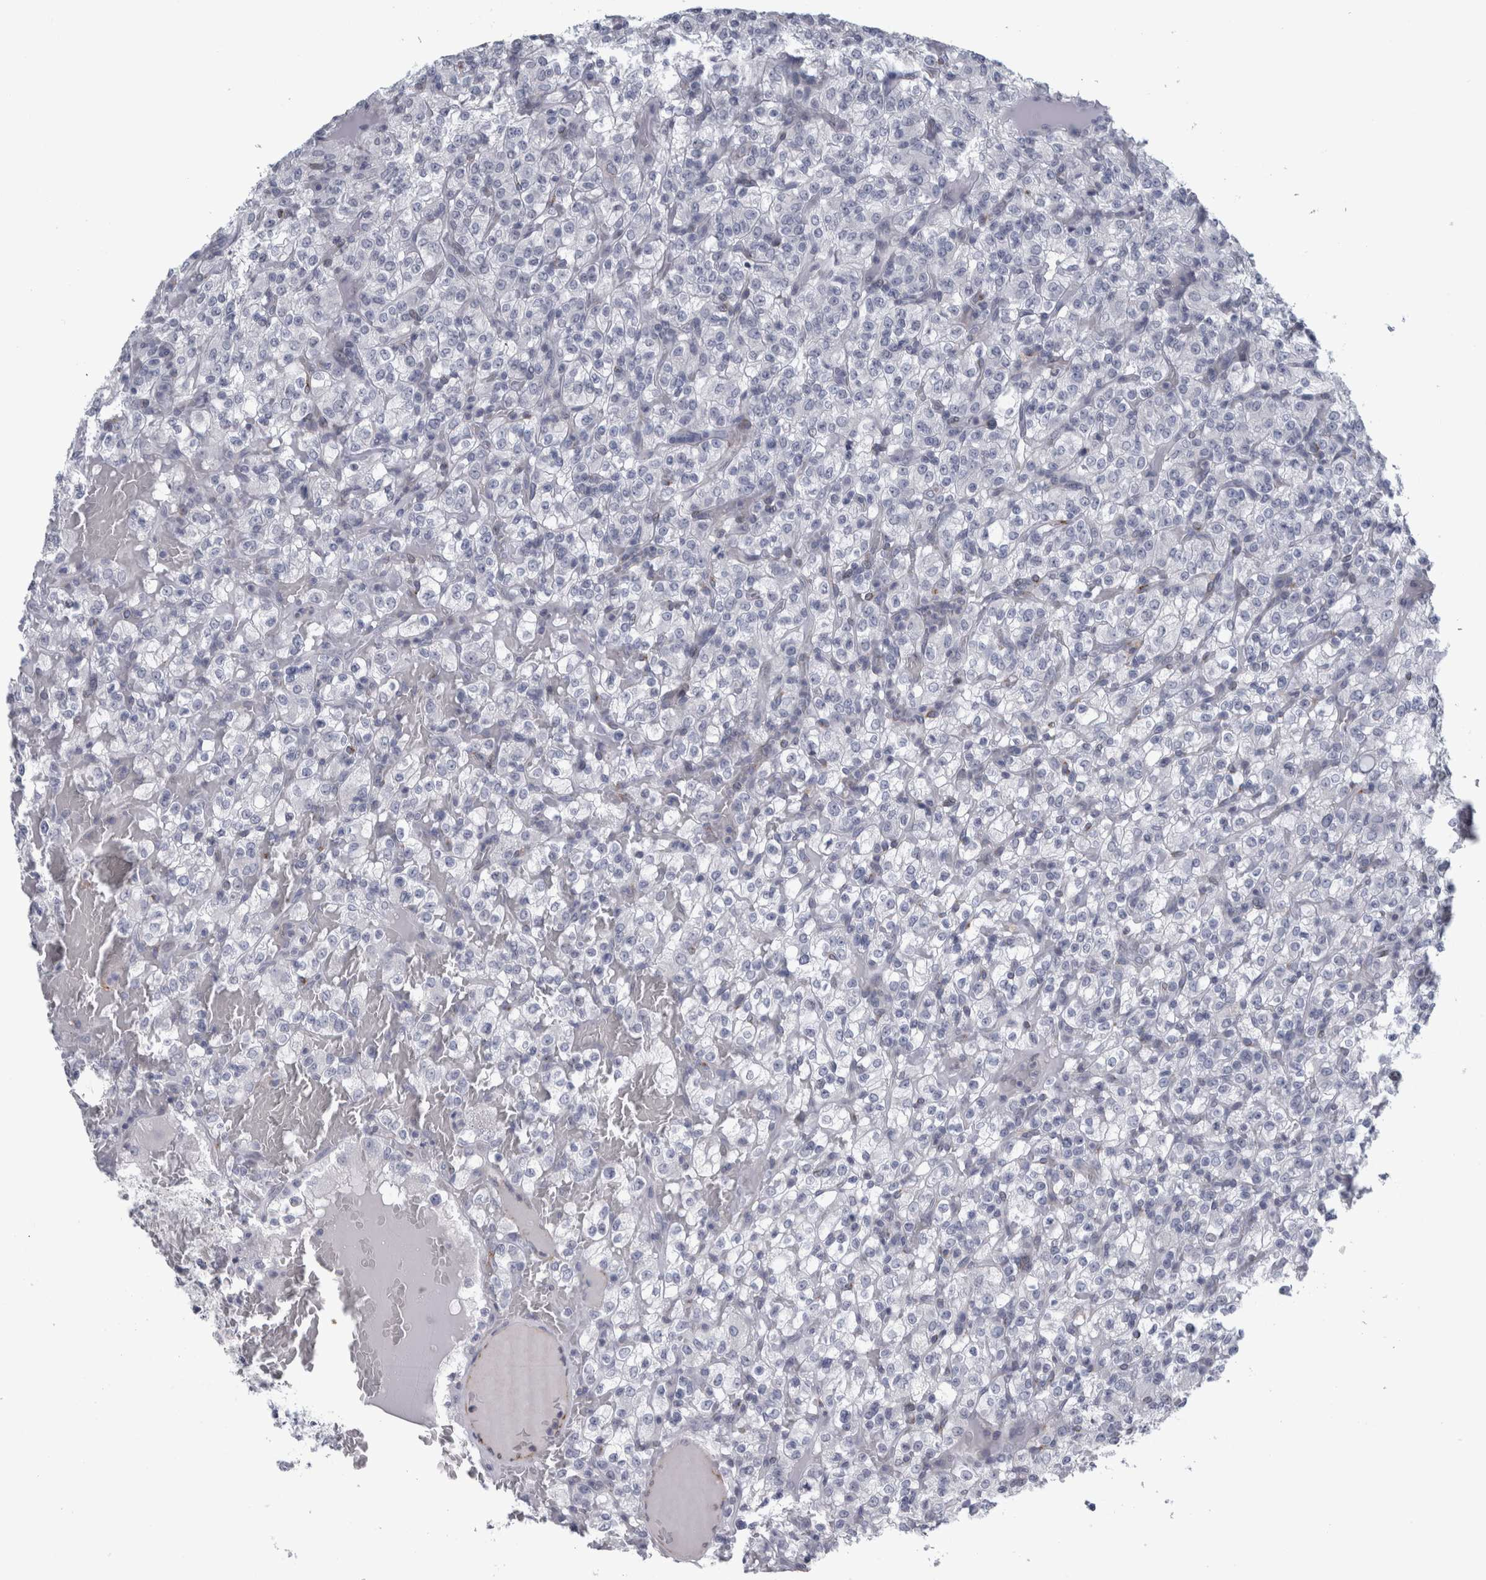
{"staining": {"intensity": "negative", "quantity": "none", "location": "none"}, "tissue": "renal cancer", "cell_type": "Tumor cells", "image_type": "cancer", "snomed": [{"axis": "morphology", "description": "Normal tissue, NOS"}, {"axis": "morphology", "description": "Adenocarcinoma, NOS"}, {"axis": "topography", "description": "Kidney"}], "caption": "High magnification brightfield microscopy of renal adenocarcinoma stained with DAB (brown) and counterstained with hematoxylin (blue): tumor cells show no significant staining. The staining is performed using DAB (3,3'-diaminobenzidine) brown chromogen with nuclei counter-stained in using hematoxylin.", "gene": "CPE", "patient": {"sex": "female", "age": 72}}